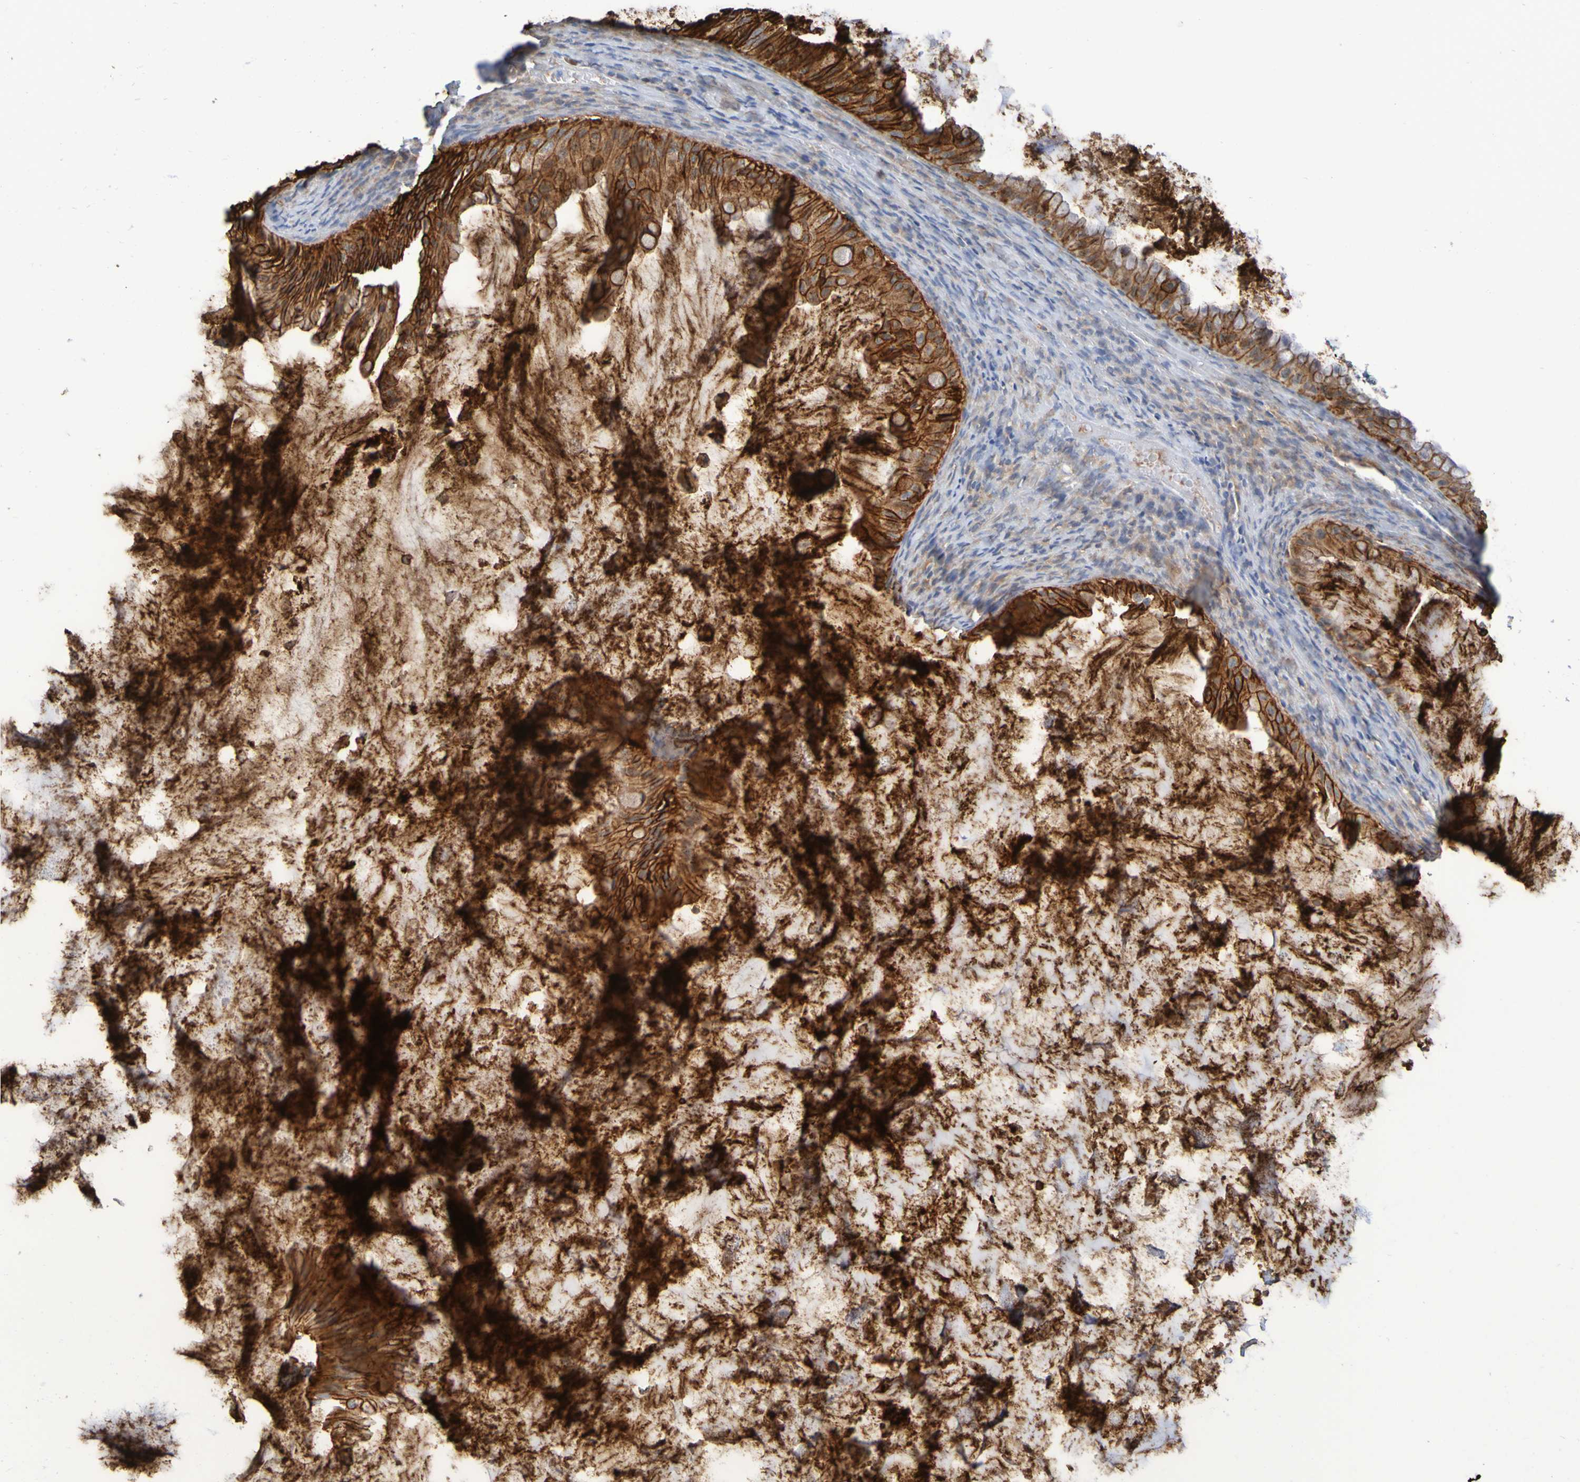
{"staining": {"intensity": "strong", "quantity": ">75%", "location": "cytoplasmic/membranous"}, "tissue": "ovarian cancer", "cell_type": "Tumor cells", "image_type": "cancer", "snomed": [{"axis": "morphology", "description": "Cystadenocarcinoma, mucinous, NOS"}, {"axis": "topography", "description": "Ovary"}], "caption": "Immunohistochemistry of human ovarian cancer displays high levels of strong cytoplasmic/membranous staining in approximately >75% of tumor cells.", "gene": "CLDN18", "patient": {"sex": "female", "age": 61}}